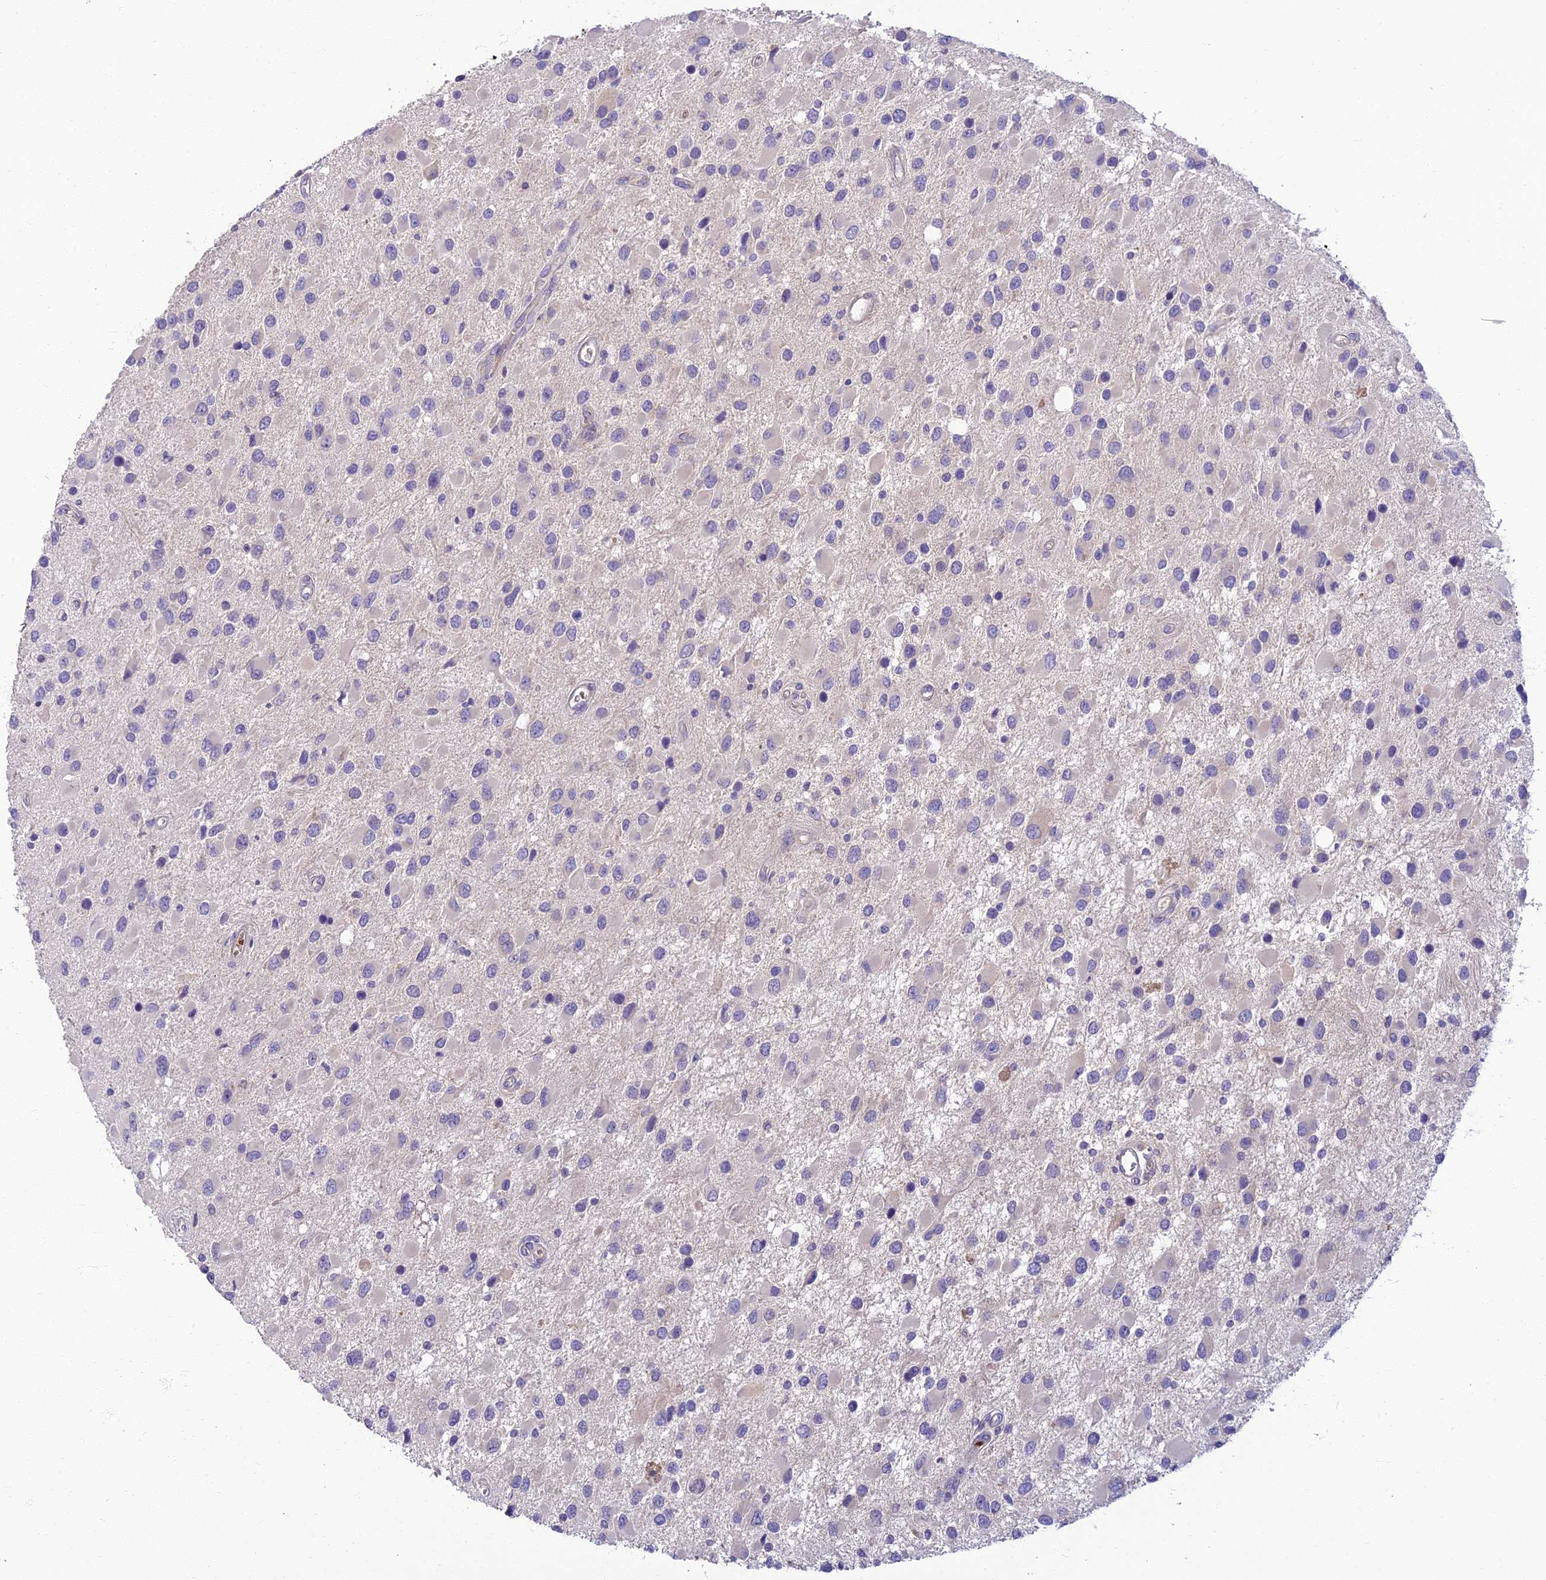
{"staining": {"intensity": "negative", "quantity": "none", "location": "none"}, "tissue": "glioma", "cell_type": "Tumor cells", "image_type": "cancer", "snomed": [{"axis": "morphology", "description": "Glioma, malignant, High grade"}, {"axis": "topography", "description": "Brain"}], "caption": "Immunohistochemistry (IHC) of glioma reveals no expression in tumor cells. Nuclei are stained in blue.", "gene": "CLIP4", "patient": {"sex": "male", "age": 53}}